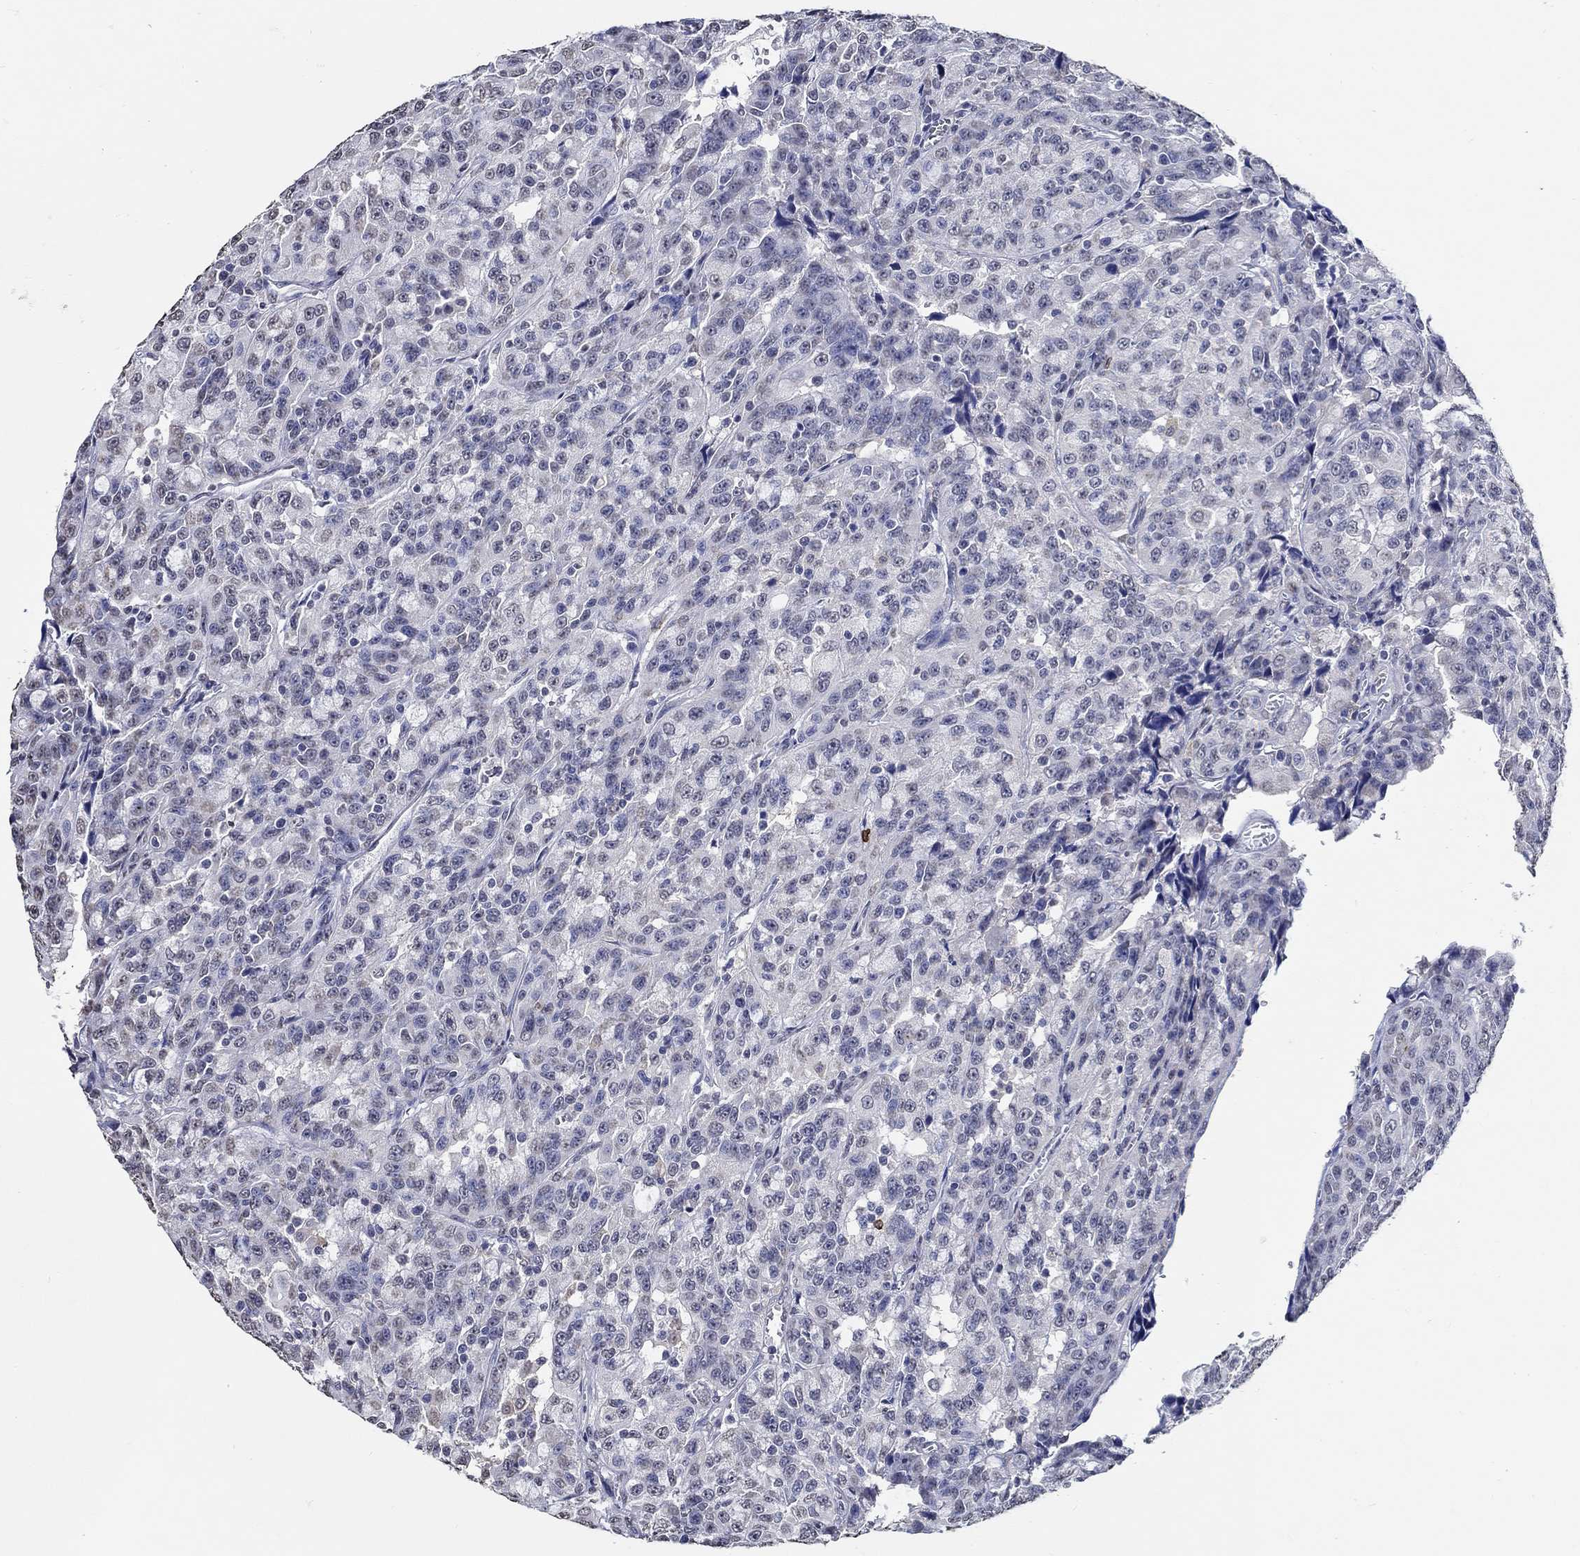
{"staining": {"intensity": "negative", "quantity": "none", "location": "none"}, "tissue": "urothelial cancer", "cell_type": "Tumor cells", "image_type": "cancer", "snomed": [{"axis": "morphology", "description": "Urothelial carcinoma, NOS"}, {"axis": "morphology", "description": "Urothelial carcinoma, High grade"}, {"axis": "topography", "description": "Urinary bladder"}], "caption": "The image shows no significant expression in tumor cells of urothelial cancer.", "gene": "PDE1B", "patient": {"sex": "female", "age": 73}}